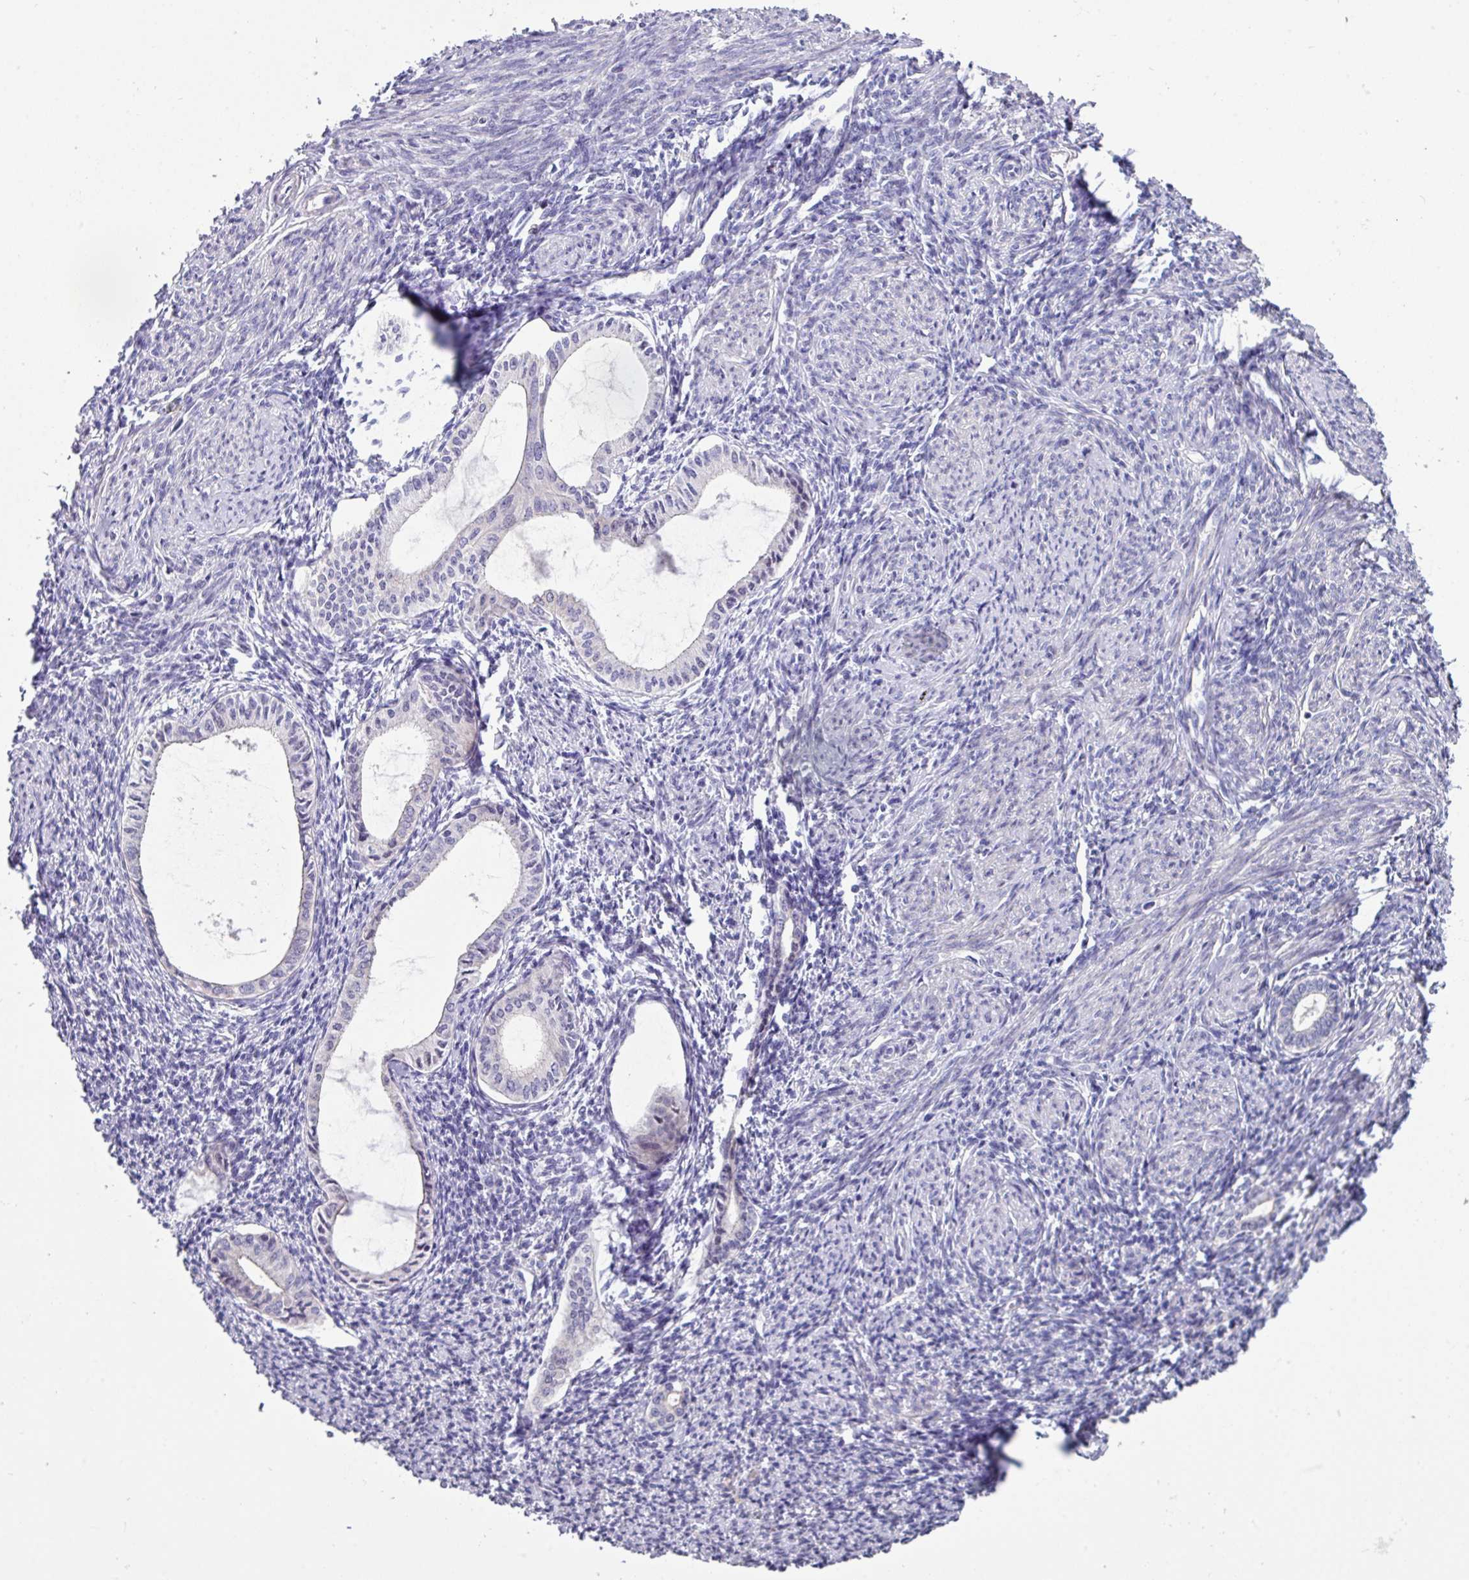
{"staining": {"intensity": "negative", "quantity": "none", "location": "none"}, "tissue": "endometrium", "cell_type": "Cells in endometrial stroma", "image_type": "normal", "snomed": [{"axis": "morphology", "description": "Normal tissue, NOS"}, {"axis": "topography", "description": "Endometrium"}], "caption": "This is an immunohistochemistry image of normal human endometrium. There is no expression in cells in endometrial stroma.", "gene": "IQCJ", "patient": {"sex": "female", "age": 63}}